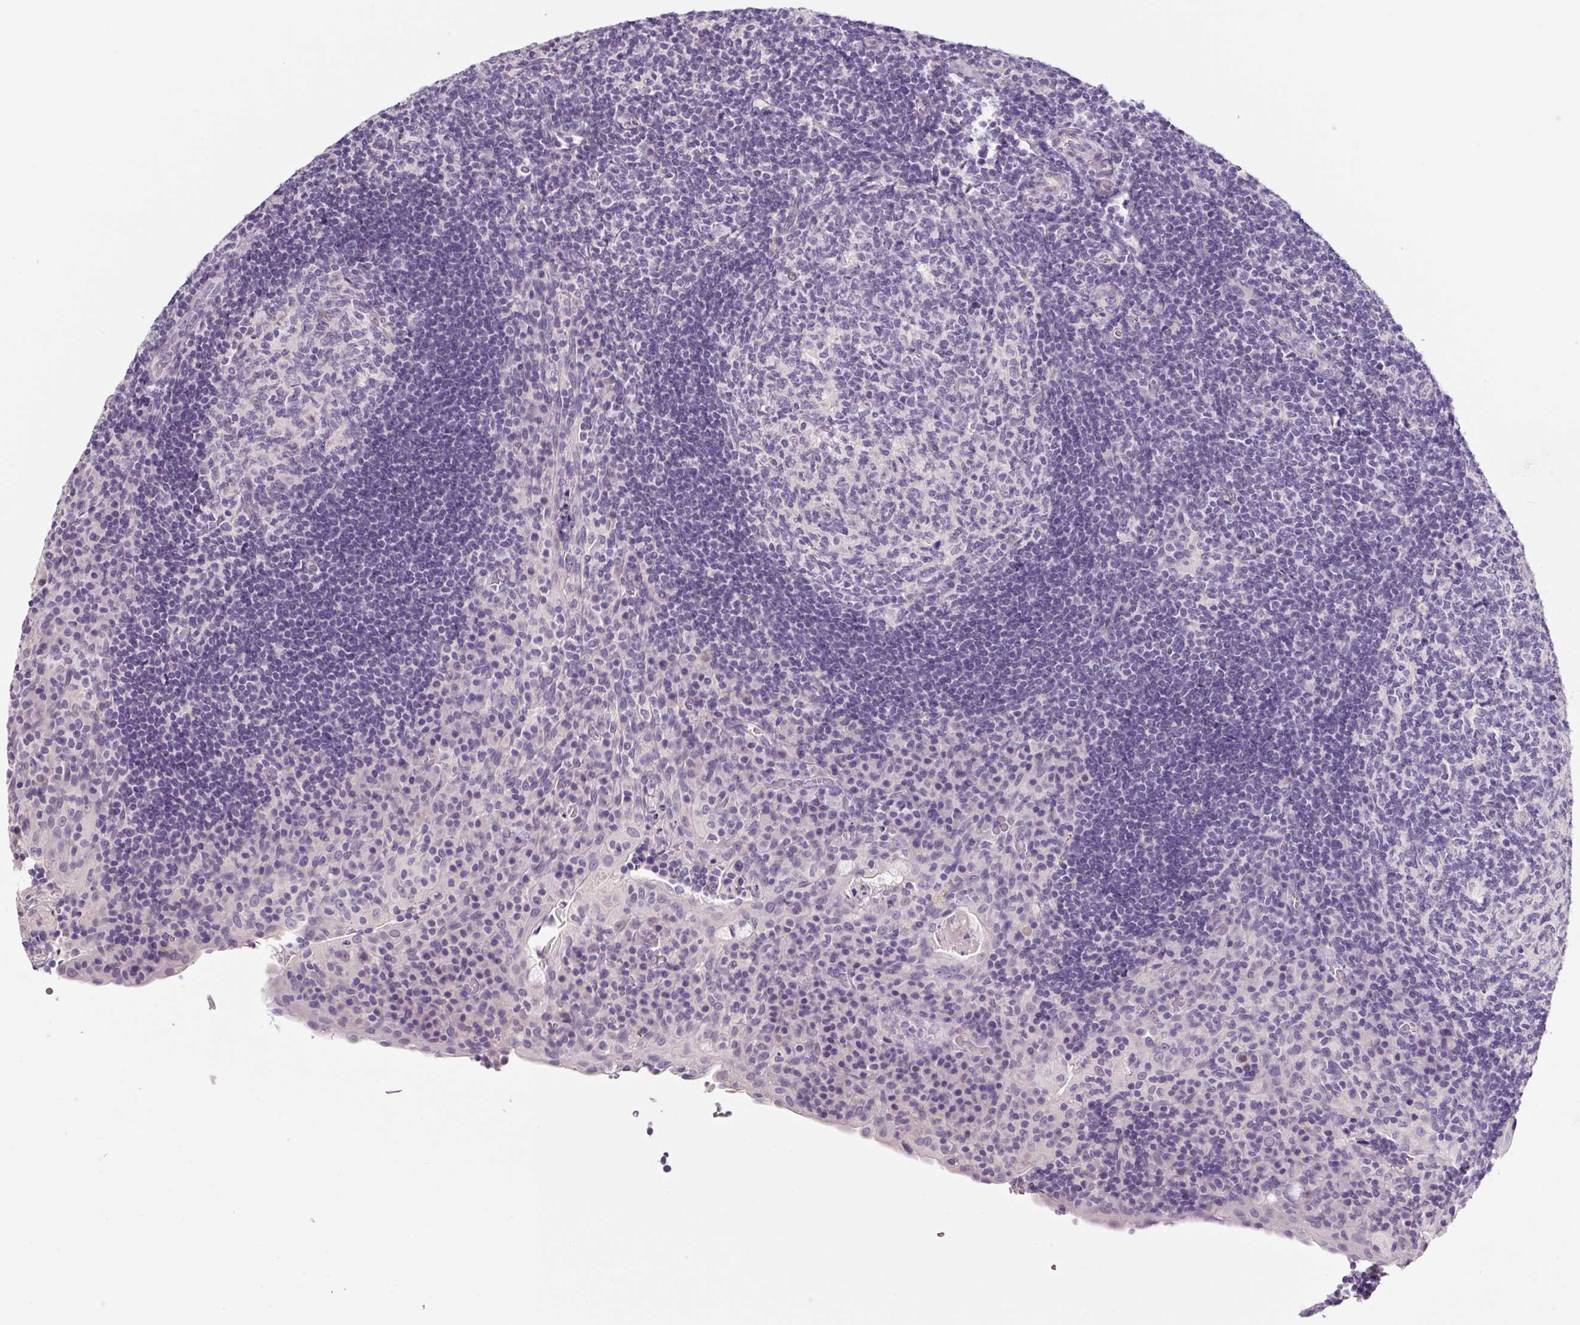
{"staining": {"intensity": "negative", "quantity": "none", "location": "none"}, "tissue": "tonsil", "cell_type": "Germinal center cells", "image_type": "normal", "snomed": [{"axis": "morphology", "description": "Normal tissue, NOS"}, {"axis": "topography", "description": "Tonsil"}], "caption": "The immunohistochemistry photomicrograph has no significant staining in germinal center cells of tonsil.", "gene": "SYP", "patient": {"sex": "male", "age": 17}}